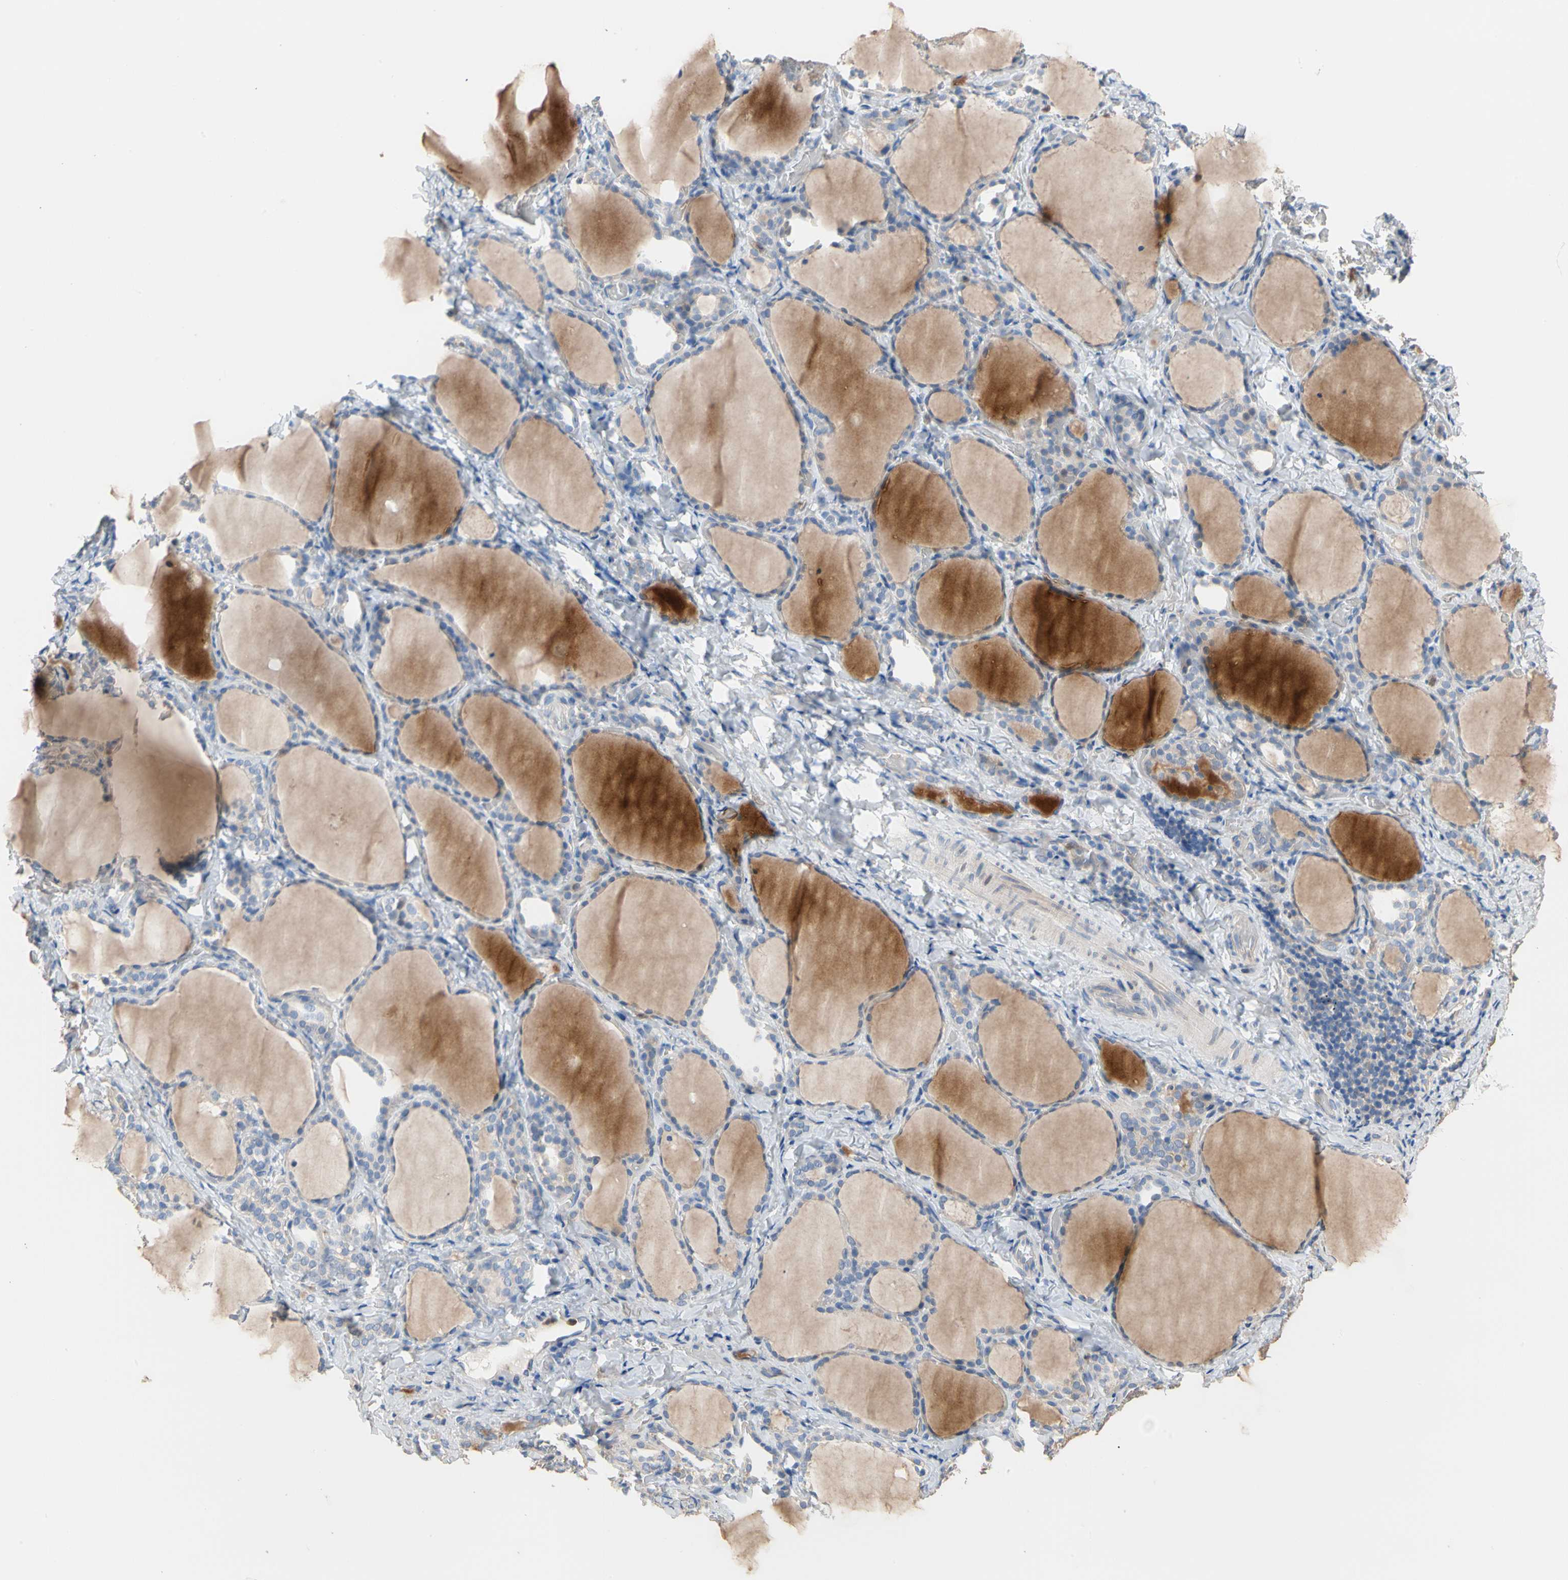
{"staining": {"intensity": "negative", "quantity": "none", "location": "none"}, "tissue": "thyroid gland", "cell_type": "Glandular cells", "image_type": "normal", "snomed": [{"axis": "morphology", "description": "Normal tissue, NOS"}, {"axis": "morphology", "description": "Papillary adenocarcinoma, NOS"}, {"axis": "topography", "description": "Thyroid gland"}], "caption": "Micrograph shows no protein expression in glandular cells of benign thyroid gland. (Brightfield microscopy of DAB (3,3'-diaminobenzidine) IHC at high magnification).", "gene": "BBOX1", "patient": {"sex": "female", "age": 30}}